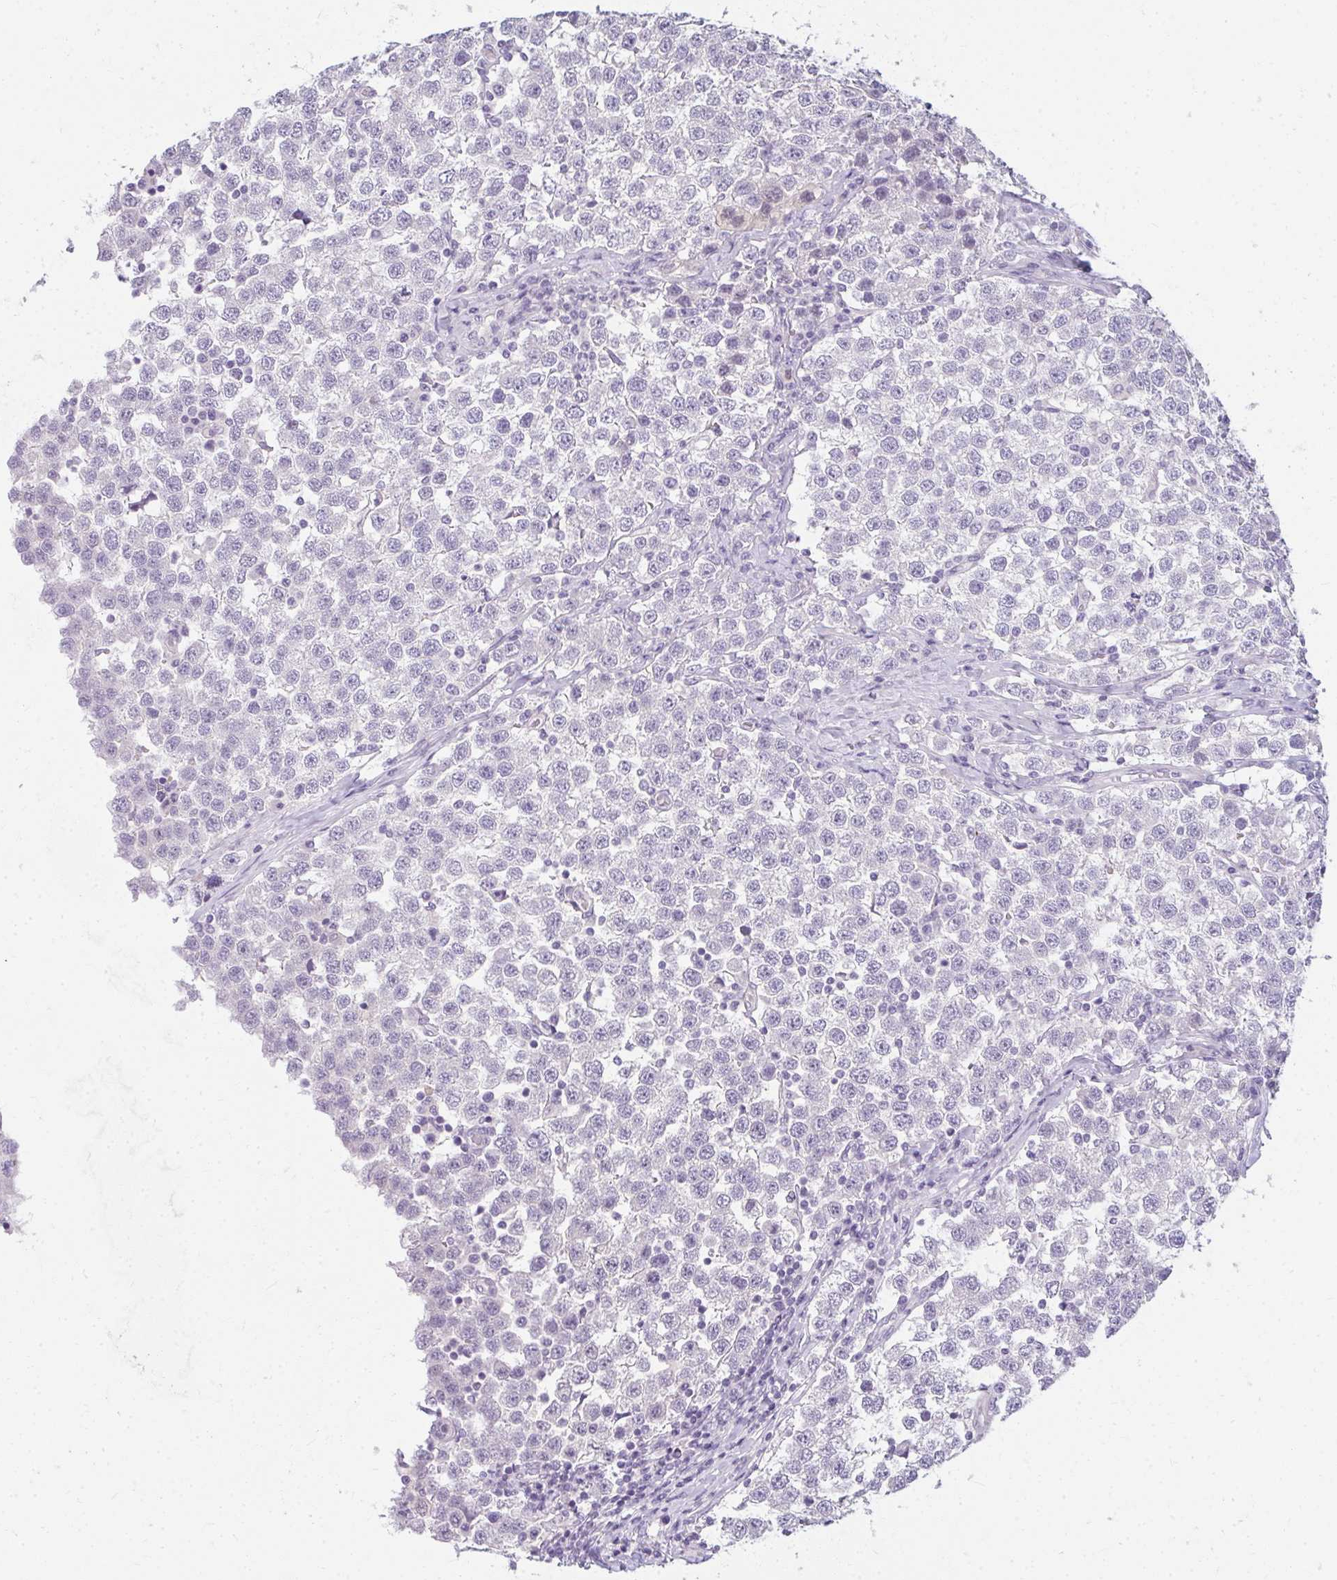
{"staining": {"intensity": "negative", "quantity": "none", "location": "none"}, "tissue": "testis cancer", "cell_type": "Tumor cells", "image_type": "cancer", "snomed": [{"axis": "morphology", "description": "Seminoma, NOS"}, {"axis": "topography", "description": "Testis"}], "caption": "There is no significant expression in tumor cells of seminoma (testis). The staining was performed using DAB (3,3'-diaminobenzidine) to visualize the protein expression in brown, while the nuclei were stained in blue with hematoxylin (Magnification: 20x).", "gene": "PPP1R3G", "patient": {"sex": "male", "age": 34}}